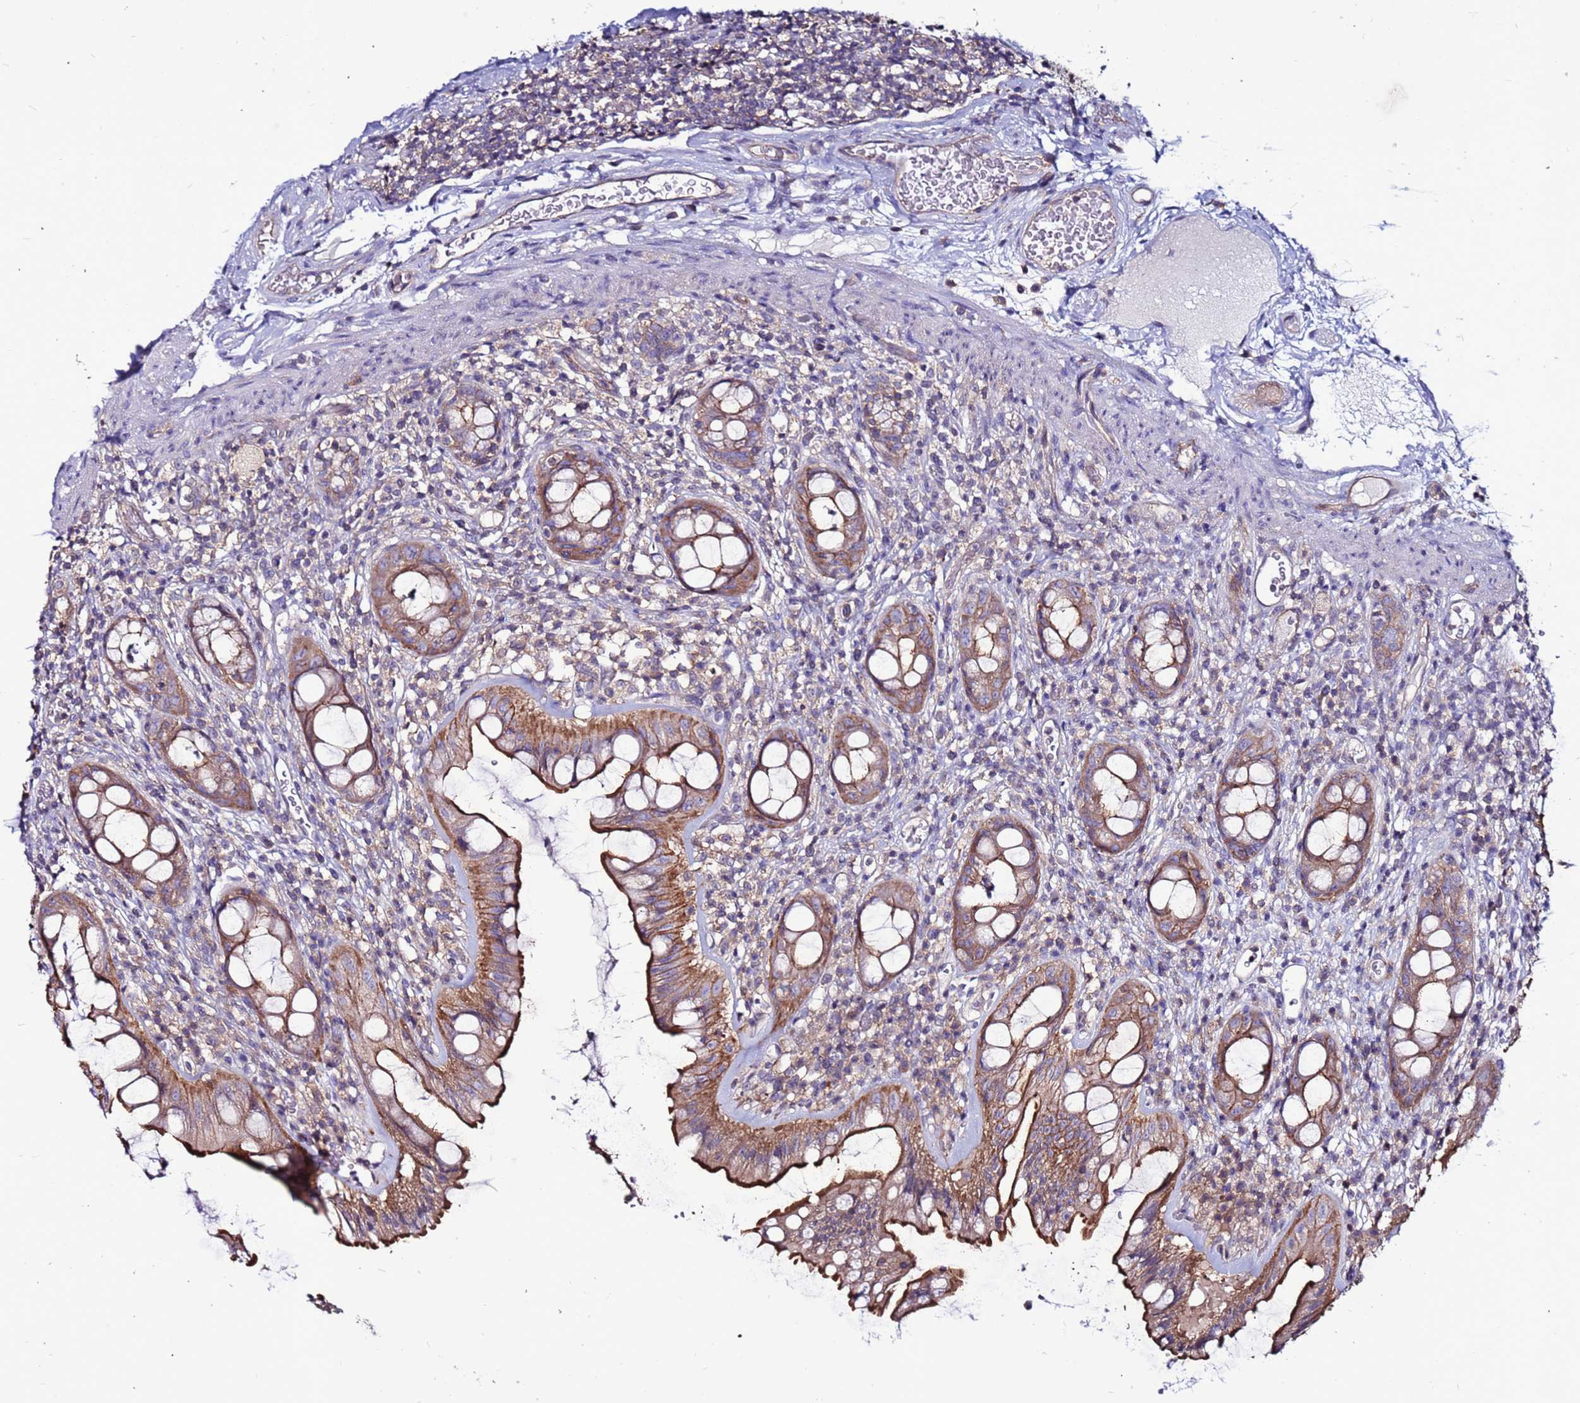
{"staining": {"intensity": "strong", "quantity": "25%-75%", "location": "cytoplasmic/membranous"}, "tissue": "rectum", "cell_type": "Glandular cells", "image_type": "normal", "snomed": [{"axis": "morphology", "description": "Normal tissue, NOS"}, {"axis": "topography", "description": "Rectum"}], "caption": "IHC image of benign rectum: human rectum stained using immunohistochemistry (IHC) shows high levels of strong protein expression localized specifically in the cytoplasmic/membranous of glandular cells, appearing as a cytoplasmic/membranous brown color.", "gene": "NRN1L", "patient": {"sex": "female", "age": 57}}